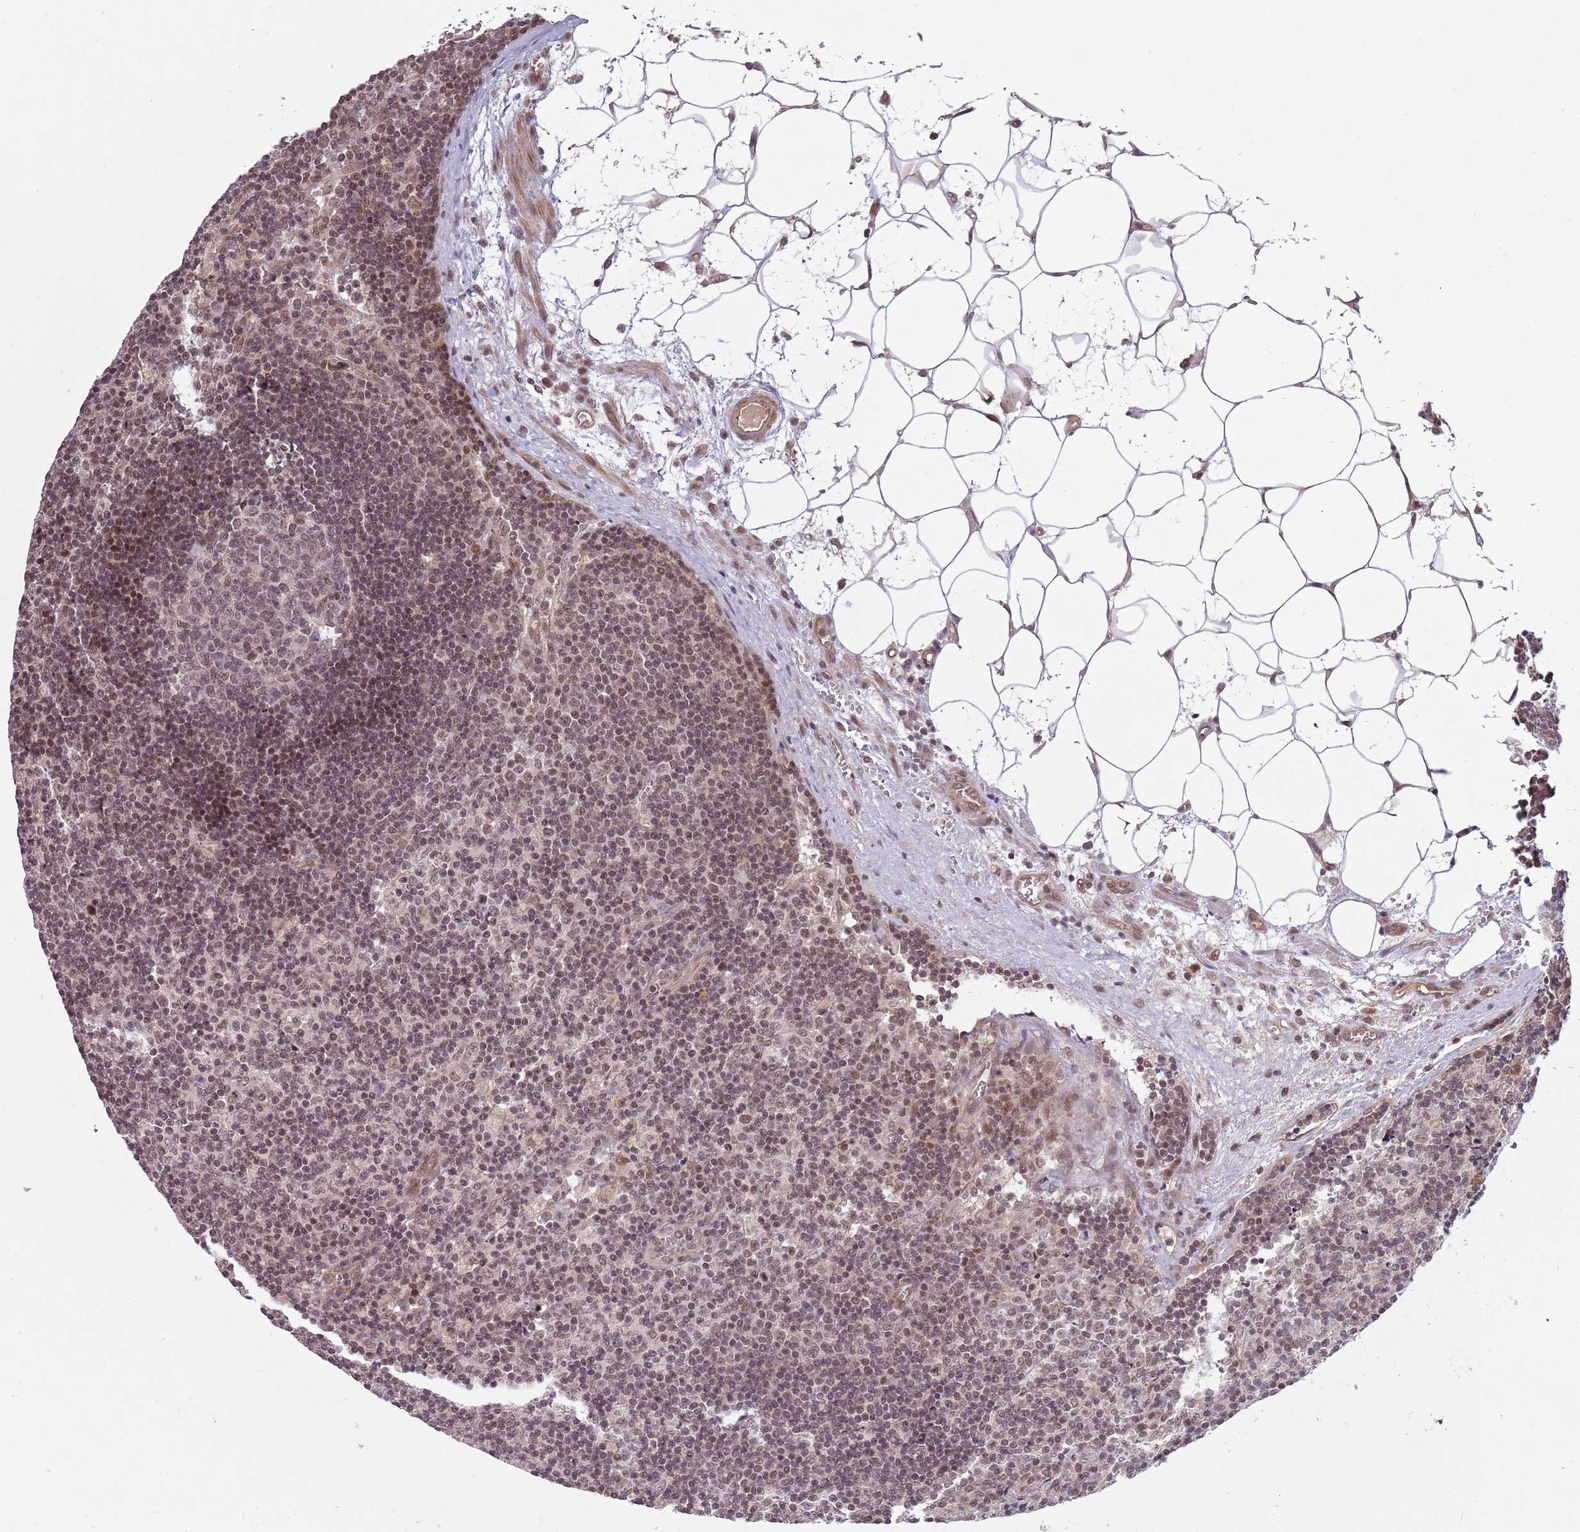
{"staining": {"intensity": "moderate", "quantity": "<25%", "location": "nuclear"}, "tissue": "lymph node", "cell_type": "Germinal center cells", "image_type": "normal", "snomed": [{"axis": "morphology", "description": "Normal tissue, NOS"}, {"axis": "topography", "description": "Lymph node"}], "caption": "Immunohistochemistry (IHC) image of normal lymph node: human lymph node stained using immunohistochemistry (IHC) reveals low levels of moderate protein expression localized specifically in the nuclear of germinal center cells, appearing as a nuclear brown color.", "gene": "SUDS3", "patient": {"sex": "male", "age": 58}}